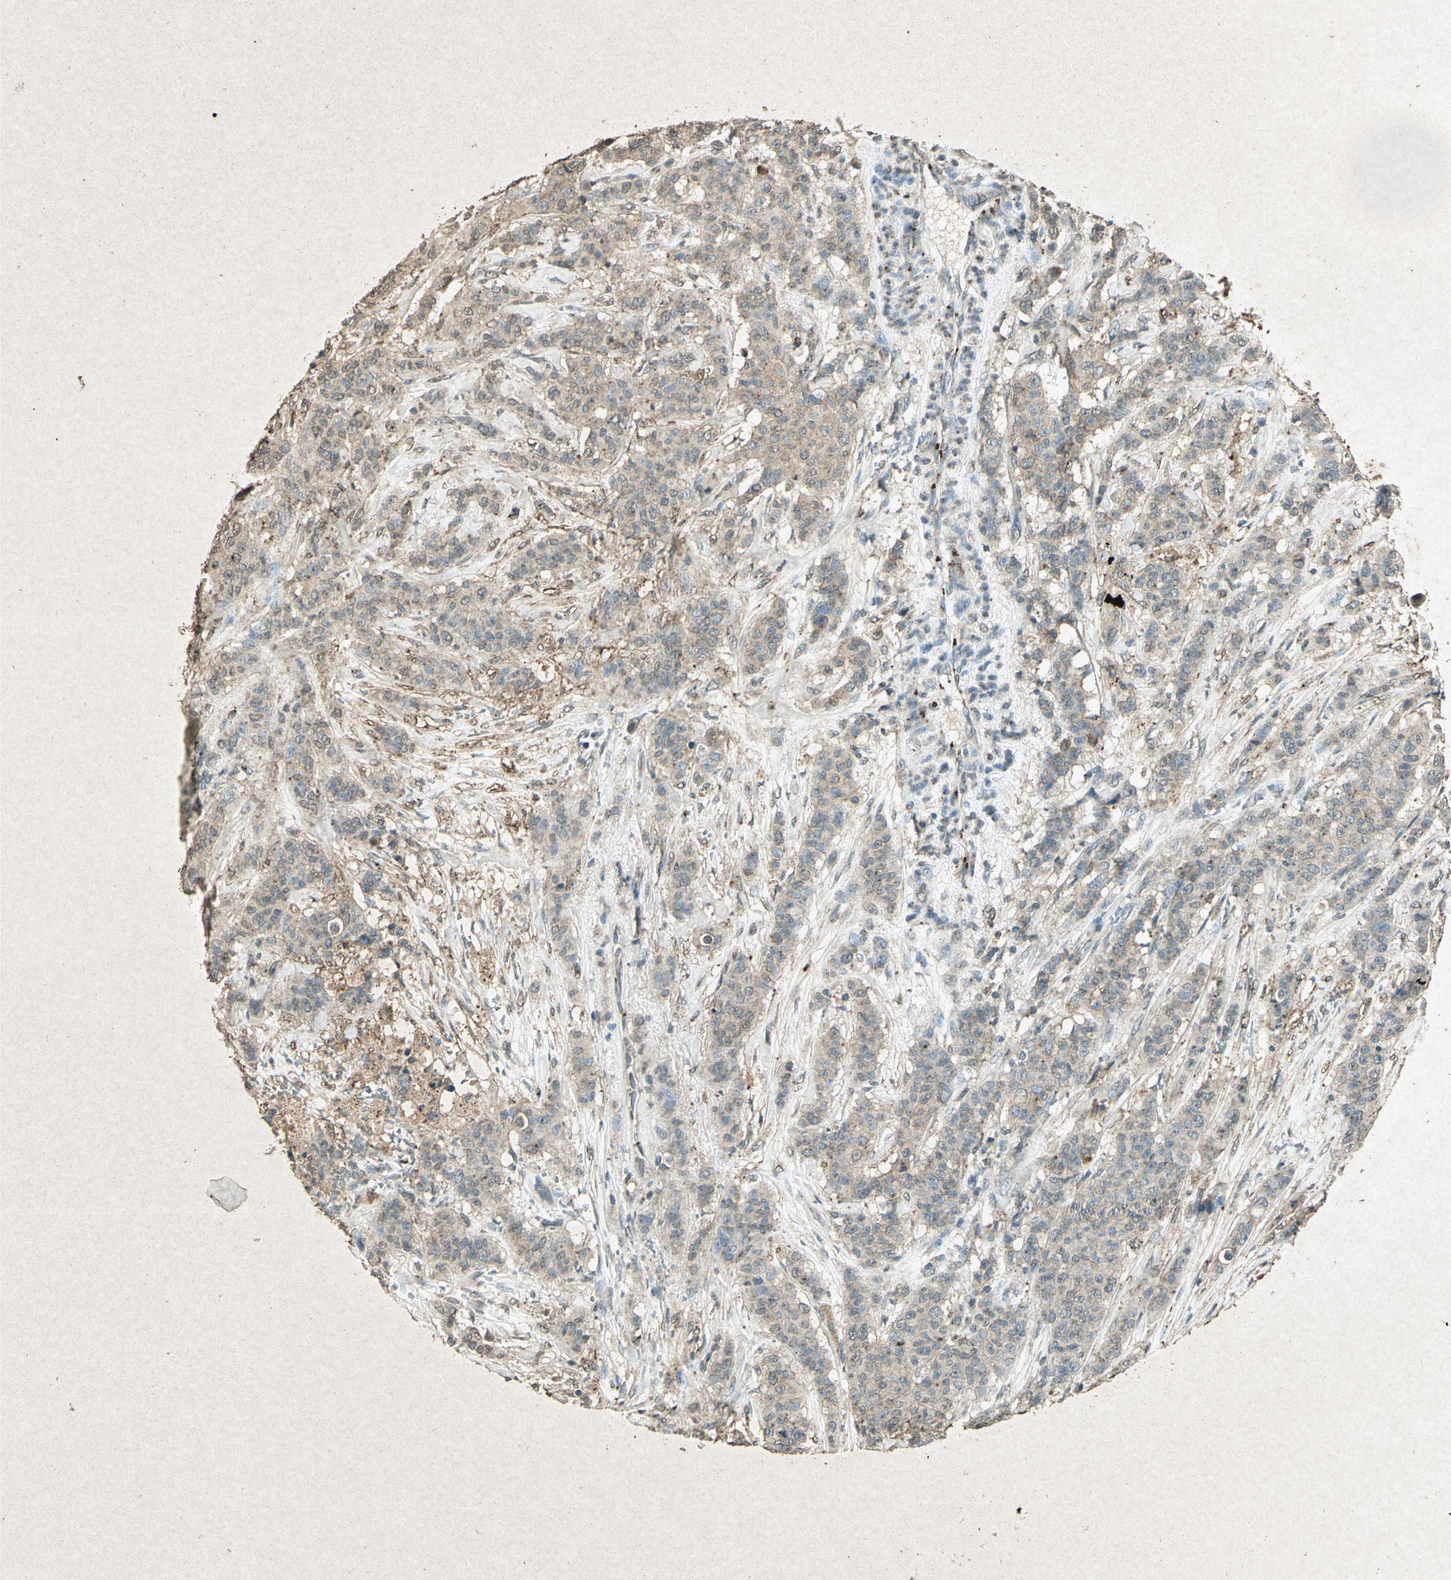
{"staining": {"intensity": "weak", "quantity": ">75%", "location": "cytoplasmic/membranous"}, "tissue": "breast cancer", "cell_type": "Tumor cells", "image_type": "cancer", "snomed": [{"axis": "morphology", "description": "Duct carcinoma"}, {"axis": "topography", "description": "Breast"}], "caption": "The photomicrograph exhibits immunohistochemical staining of breast cancer (invasive ductal carcinoma). There is weak cytoplasmic/membranous staining is present in about >75% of tumor cells.", "gene": "PSEN1", "patient": {"sex": "female", "age": 40}}